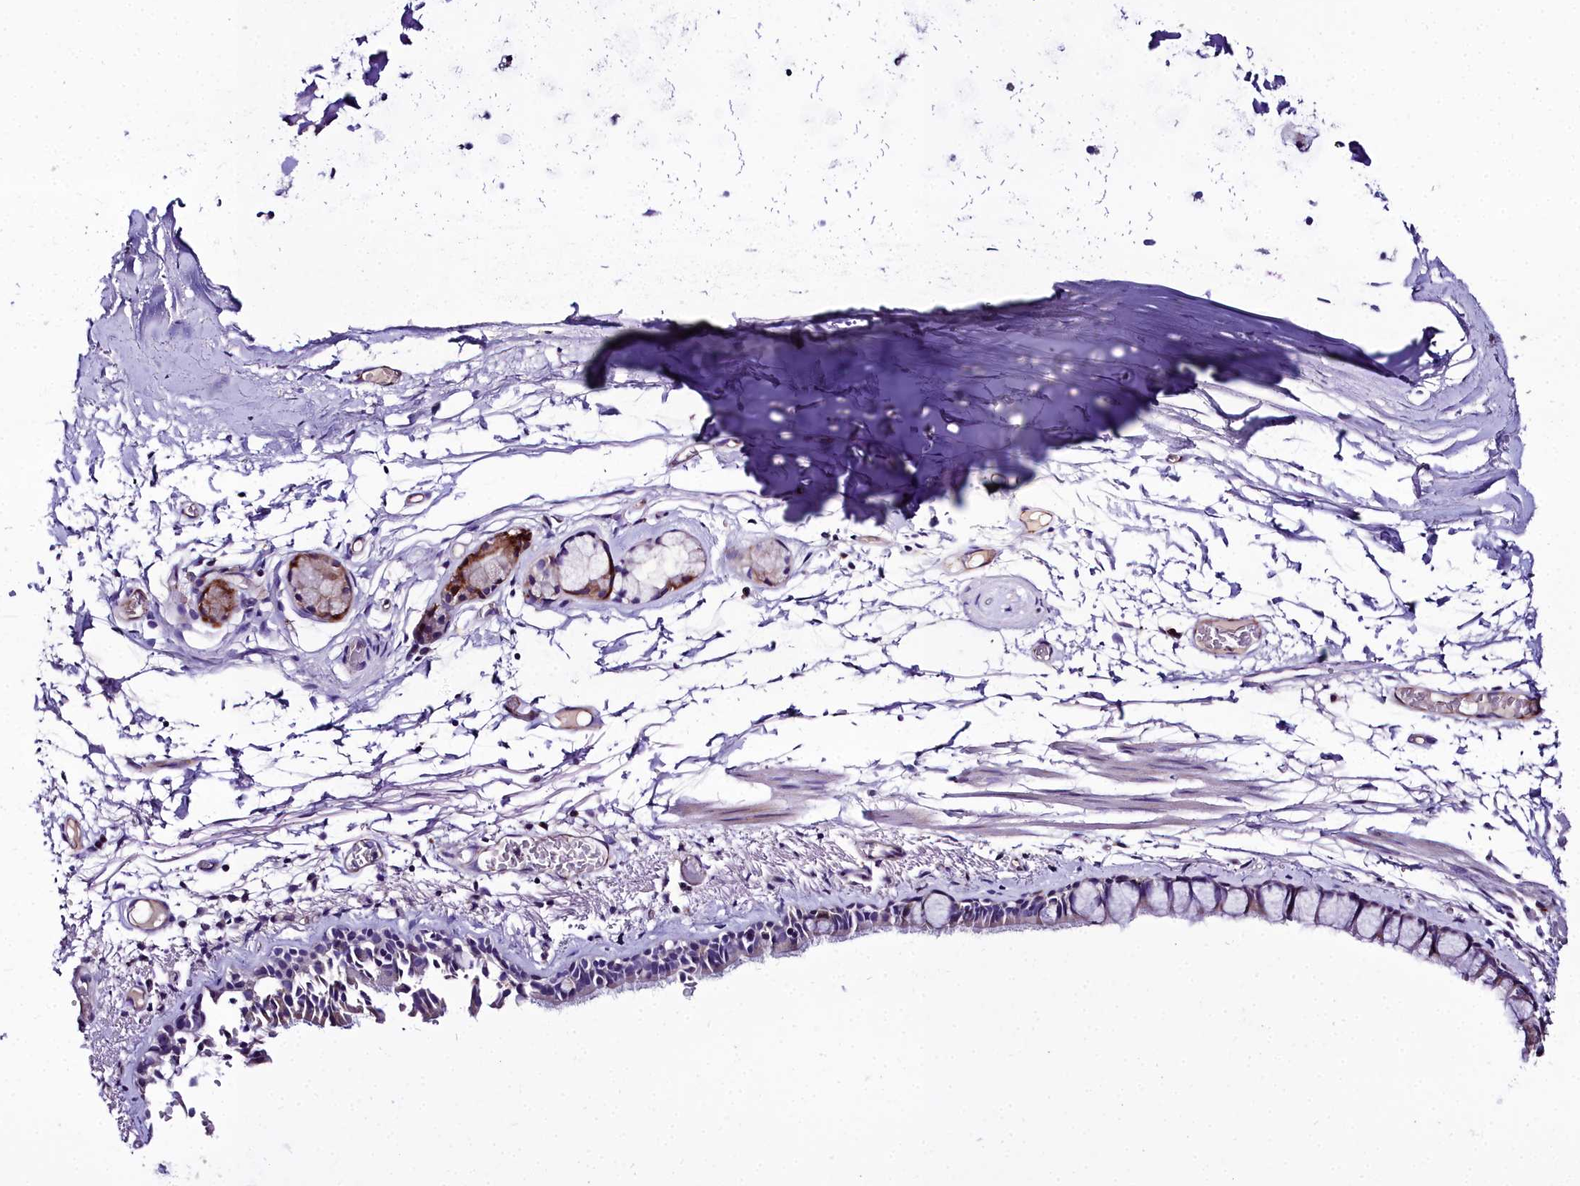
{"staining": {"intensity": "weak", "quantity": "<25%", "location": "cytoplasmic/membranous"}, "tissue": "bronchus", "cell_type": "Respiratory epithelial cells", "image_type": "normal", "snomed": [{"axis": "morphology", "description": "Normal tissue, NOS"}, {"axis": "topography", "description": "Cartilage tissue"}], "caption": "An IHC histopathology image of benign bronchus is shown. There is no staining in respiratory epithelial cells of bronchus. (DAB immunohistochemistry (IHC), high magnification).", "gene": "MS4A18", "patient": {"sex": "male", "age": 63}}